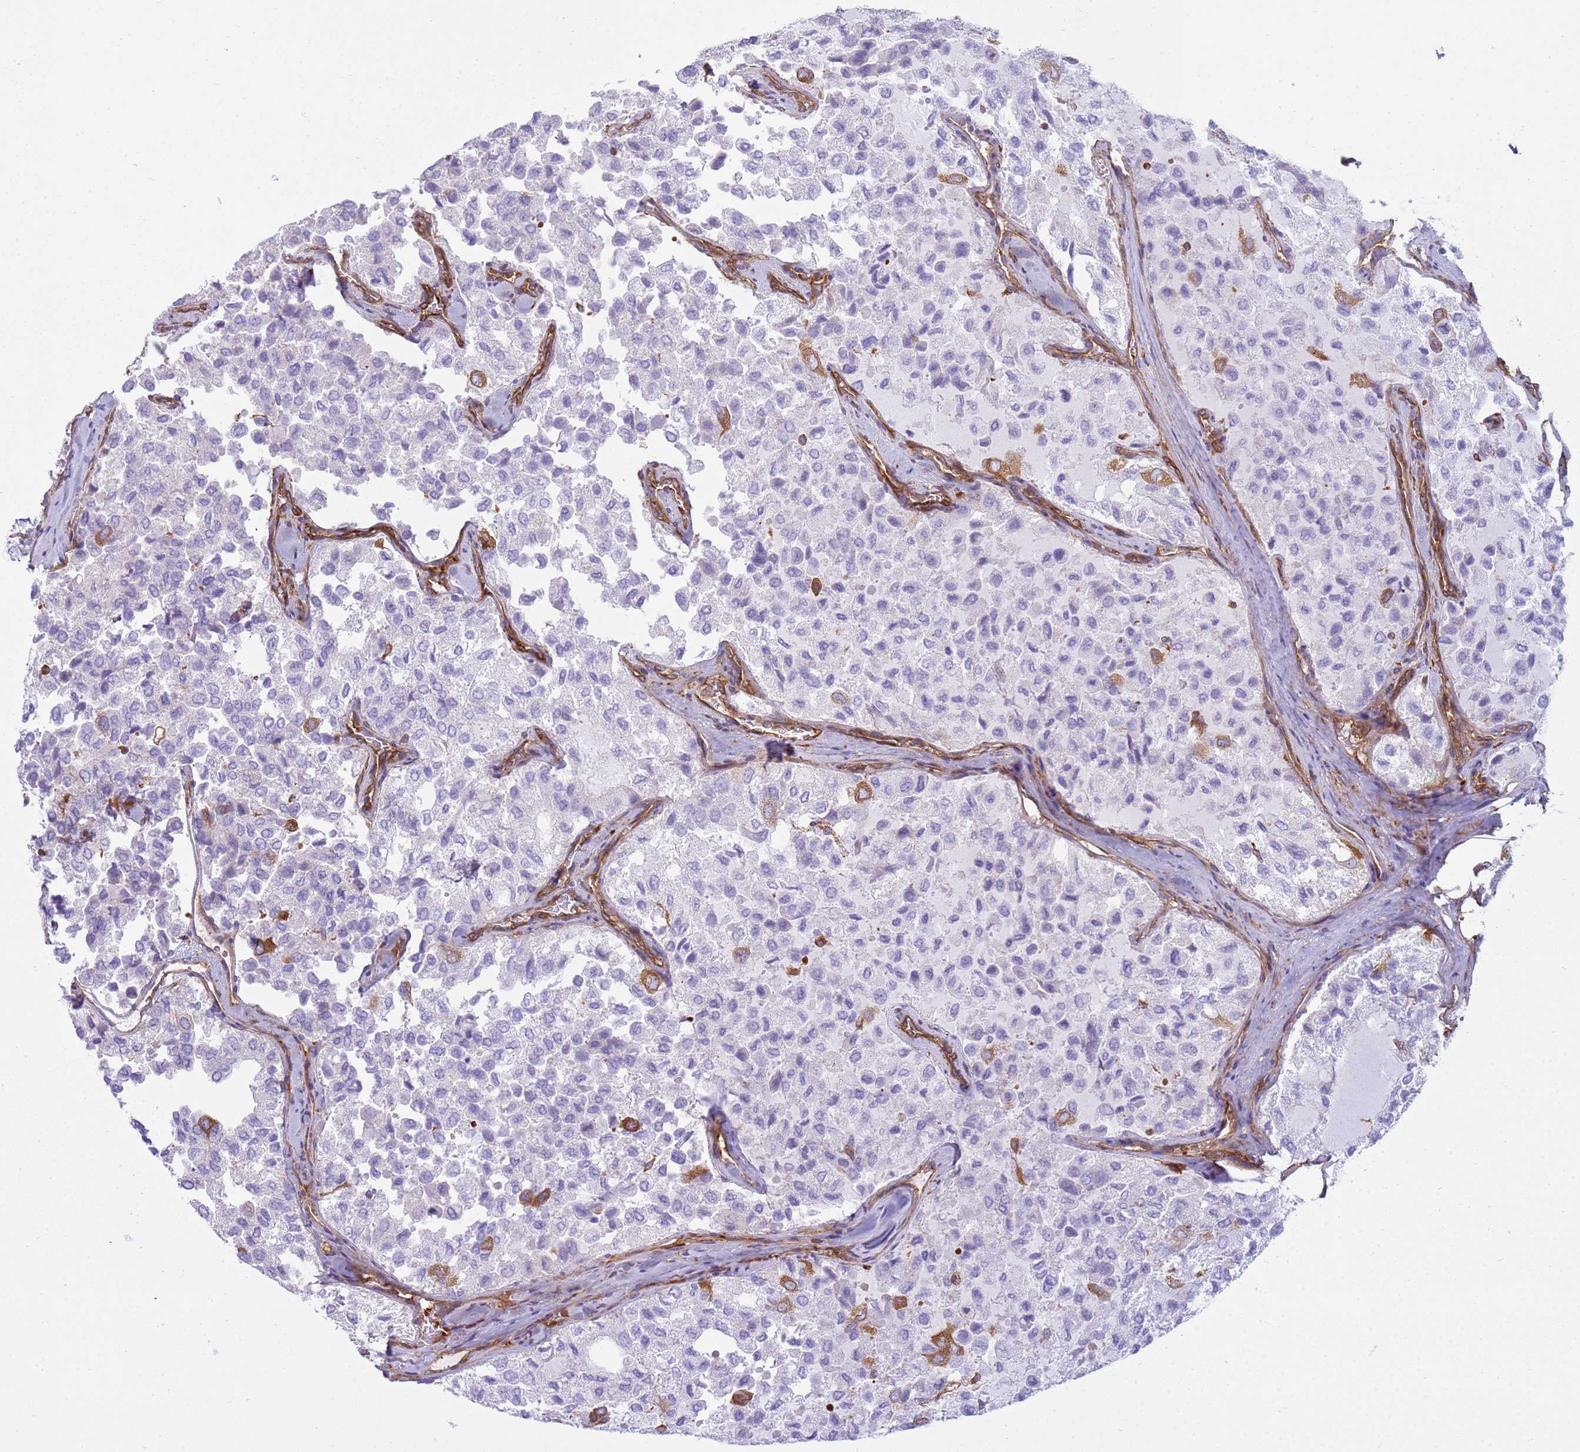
{"staining": {"intensity": "negative", "quantity": "none", "location": "none"}, "tissue": "thyroid cancer", "cell_type": "Tumor cells", "image_type": "cancer", "snomed": [{"axis": "morphology", "description": "Follicular adenoma carcinoma, NOS"}, {"axis": "topography", "description": "Thyroid gland"}], "caption": "The histopathology image displays no staining of tumor cells in follicular adenoma carcinoma (thyroid).", "gene": "SNX21", "patient": {"sex": "male", "age": 75}}